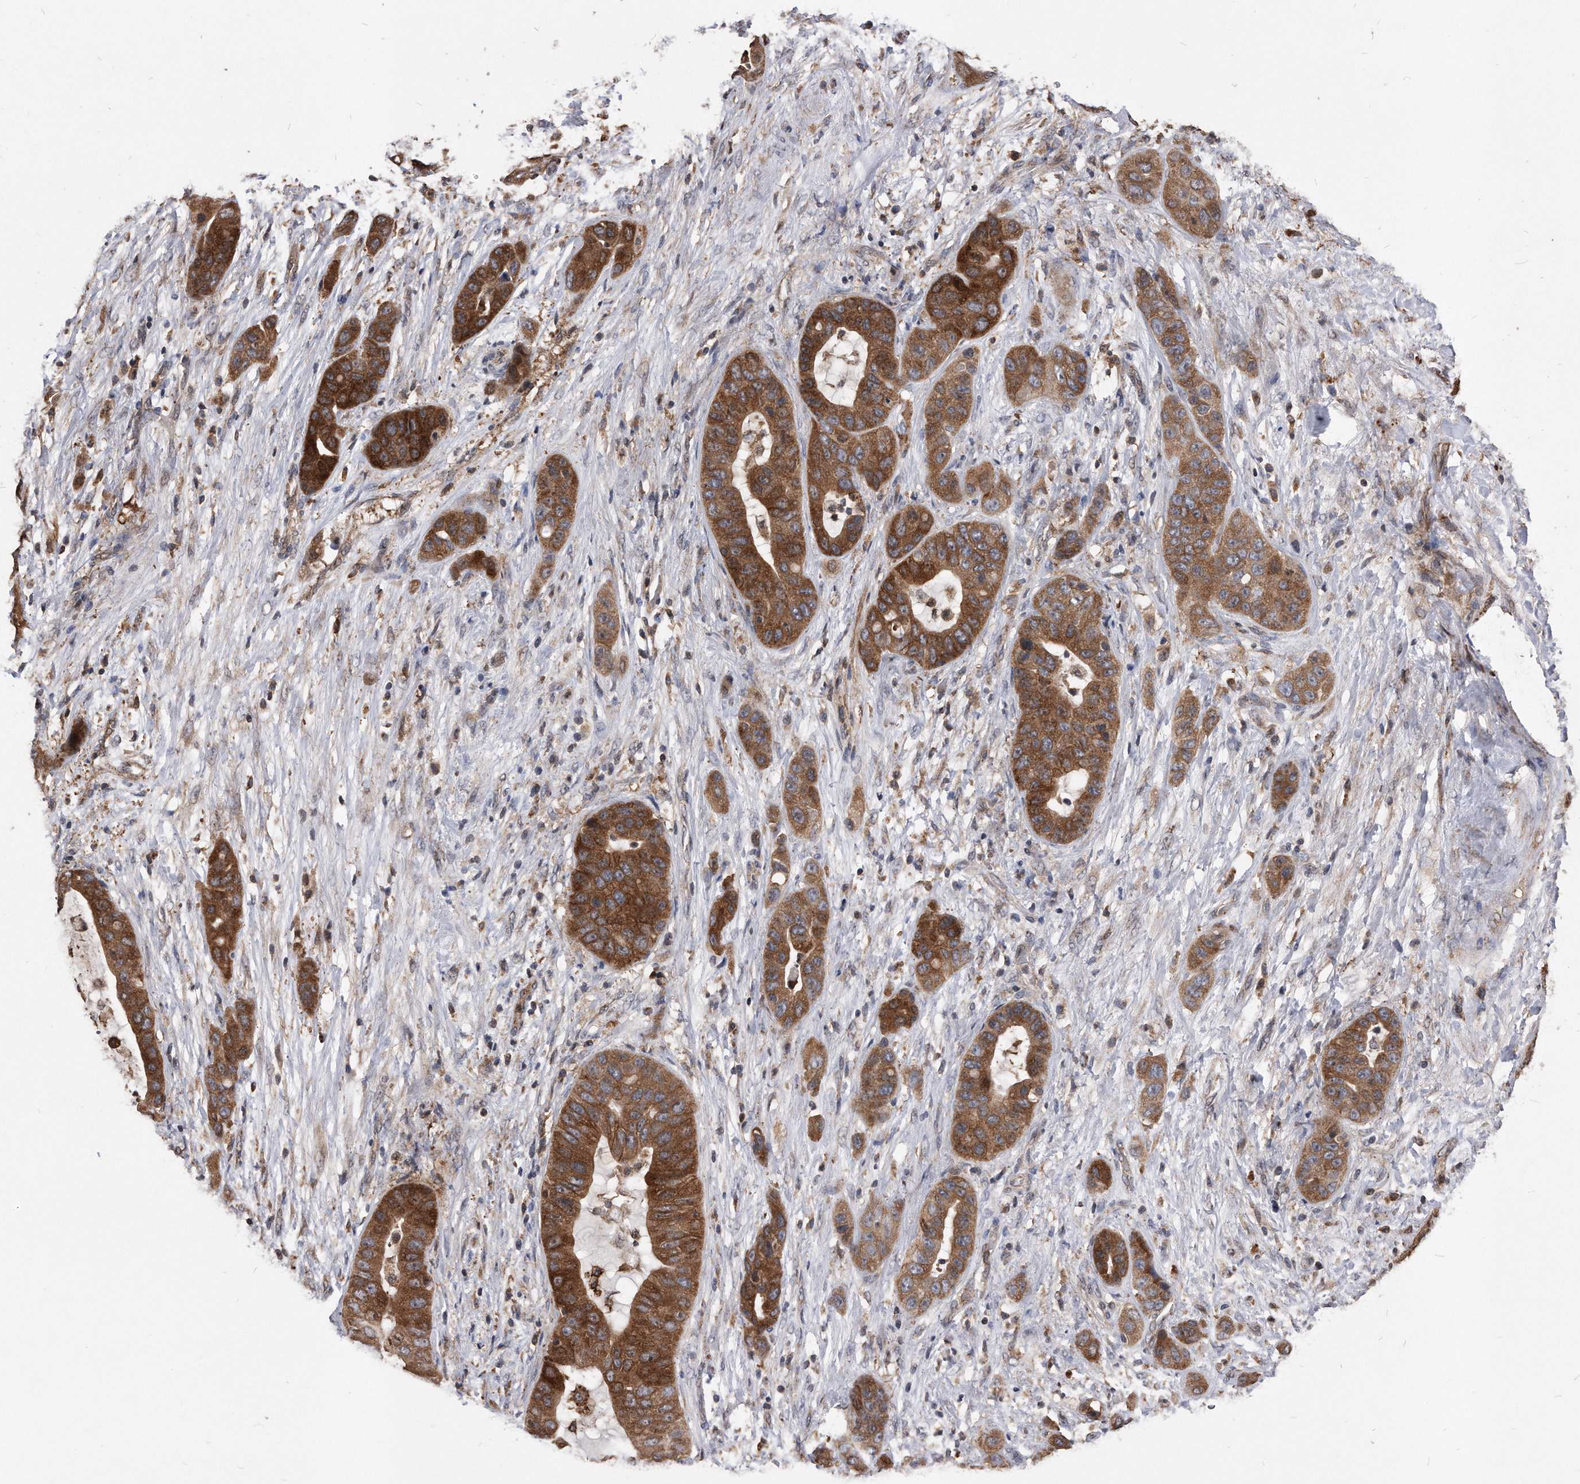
{"staining": {"intensity": "strong", "quantity": ">75%", "location": "cytoplasmic/membranous"}, "tissue": "liver cancer", "cell_type": "Tumor cells", "image_type": "cancer", "snomed": [{"axis": "morphology", "description": "Cholangiocarcinoma"}, {"axis": "topography", "description": "Liver"}], "caption": "Protein staining of cholangiocarcinoma (liver) tissue demonstrates strong cytoplasmic/membranous positivity in approximately >75% of tumor cells. Using DAB (brown) and hematoxylin (blue) stains, captured at high magnification using brightfield microscopy.", "gene": "IL20RA", "patient": {"sex": "female", "age": 52}}